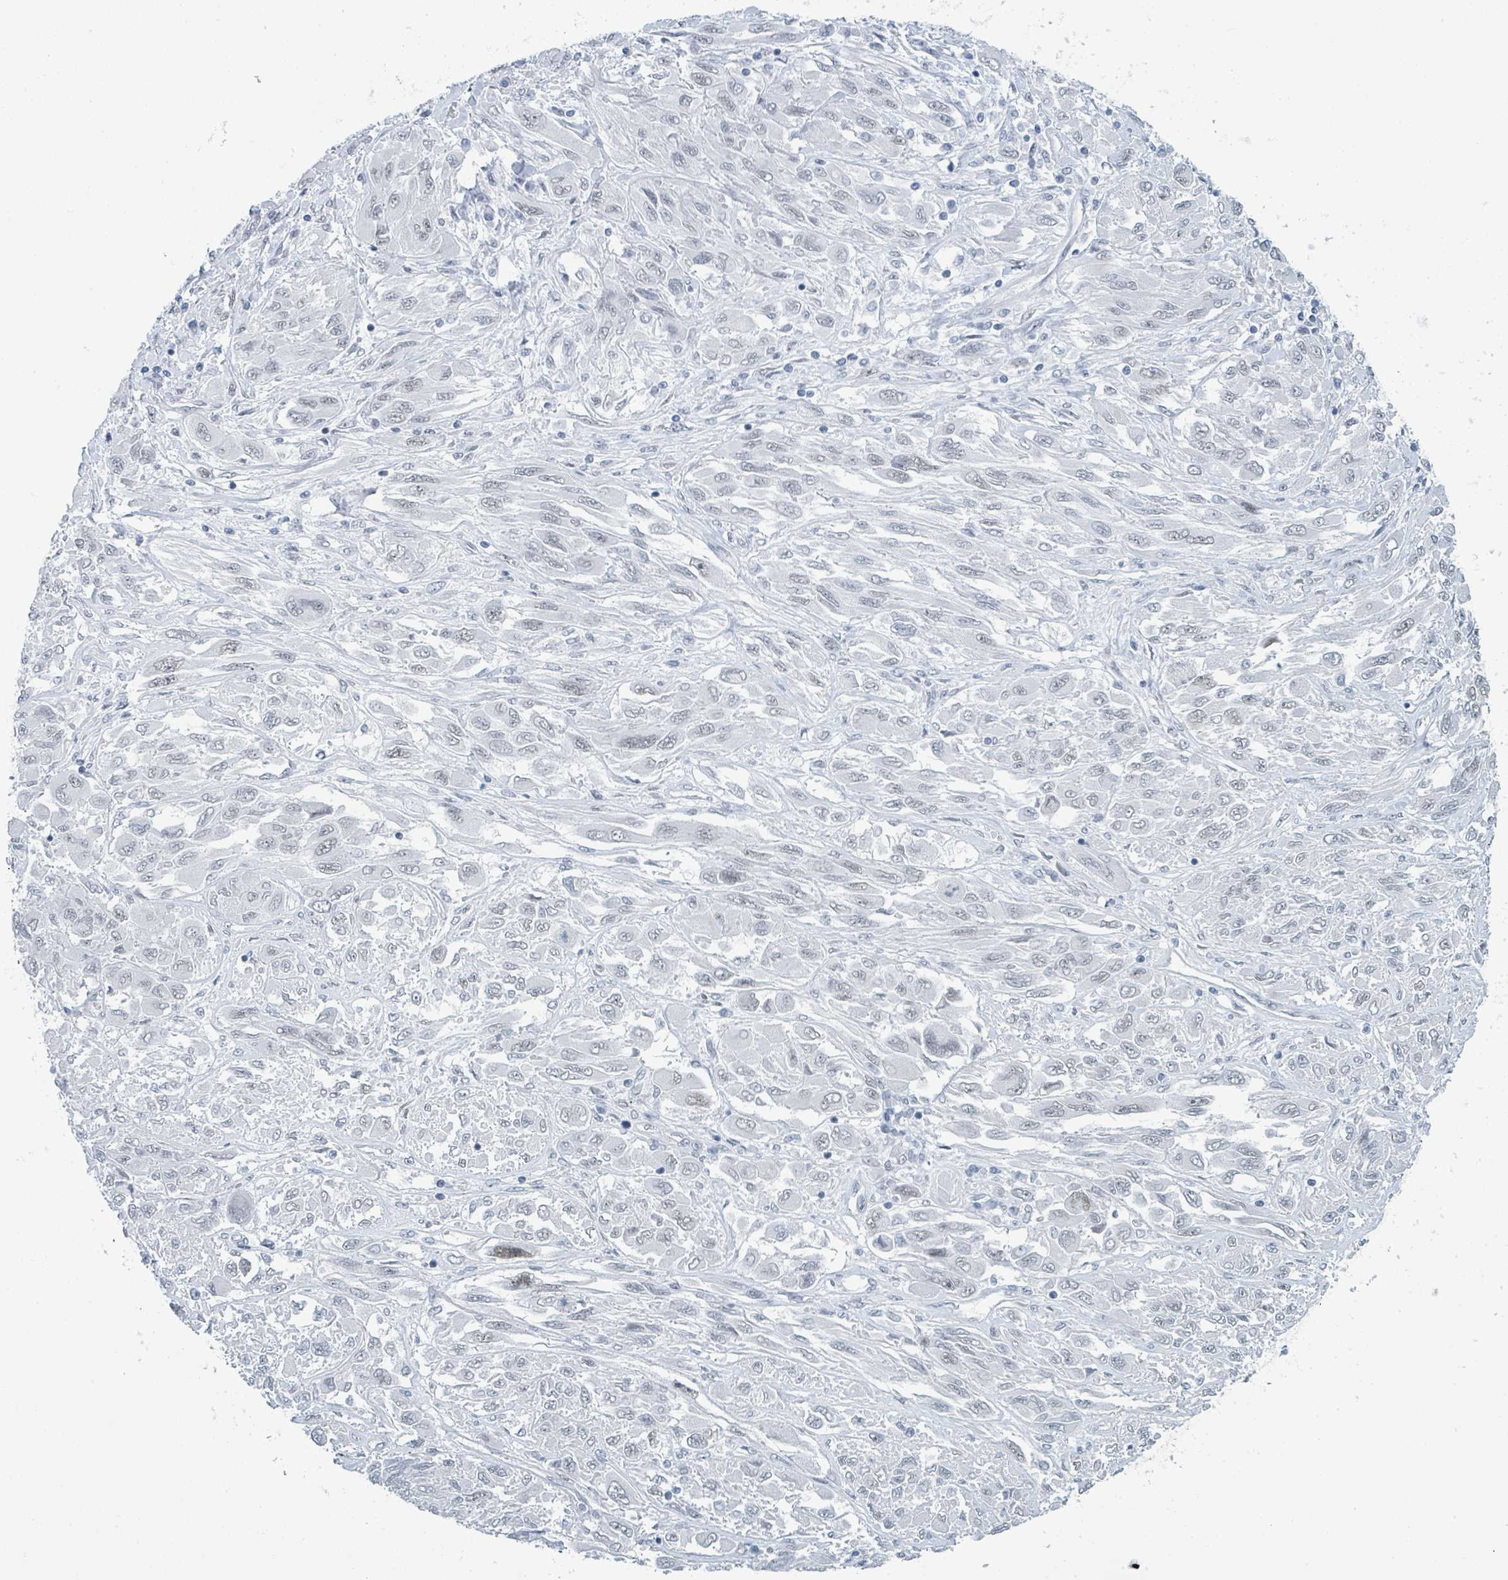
{"staining": {"intensity": "negative", "quantity": "none", "location": "none"}, "tissue": "melanoma", "cell_type": "Tumor cells", "image_type": "cancer", "snomed": [{"axis": "morphology", "description": "Malignant melanoma, NOS"}, {"axis": "topography", "description": "Skin"}], "caption": "Tumor cells are negative for protein expression in human malignant melanoma. The staining is performed using DAB brown chromogen with nuclei counter-stained in using hematoxylin.", "gene": "EHMT2", "patient": {"sex": "female", "age": 91}}